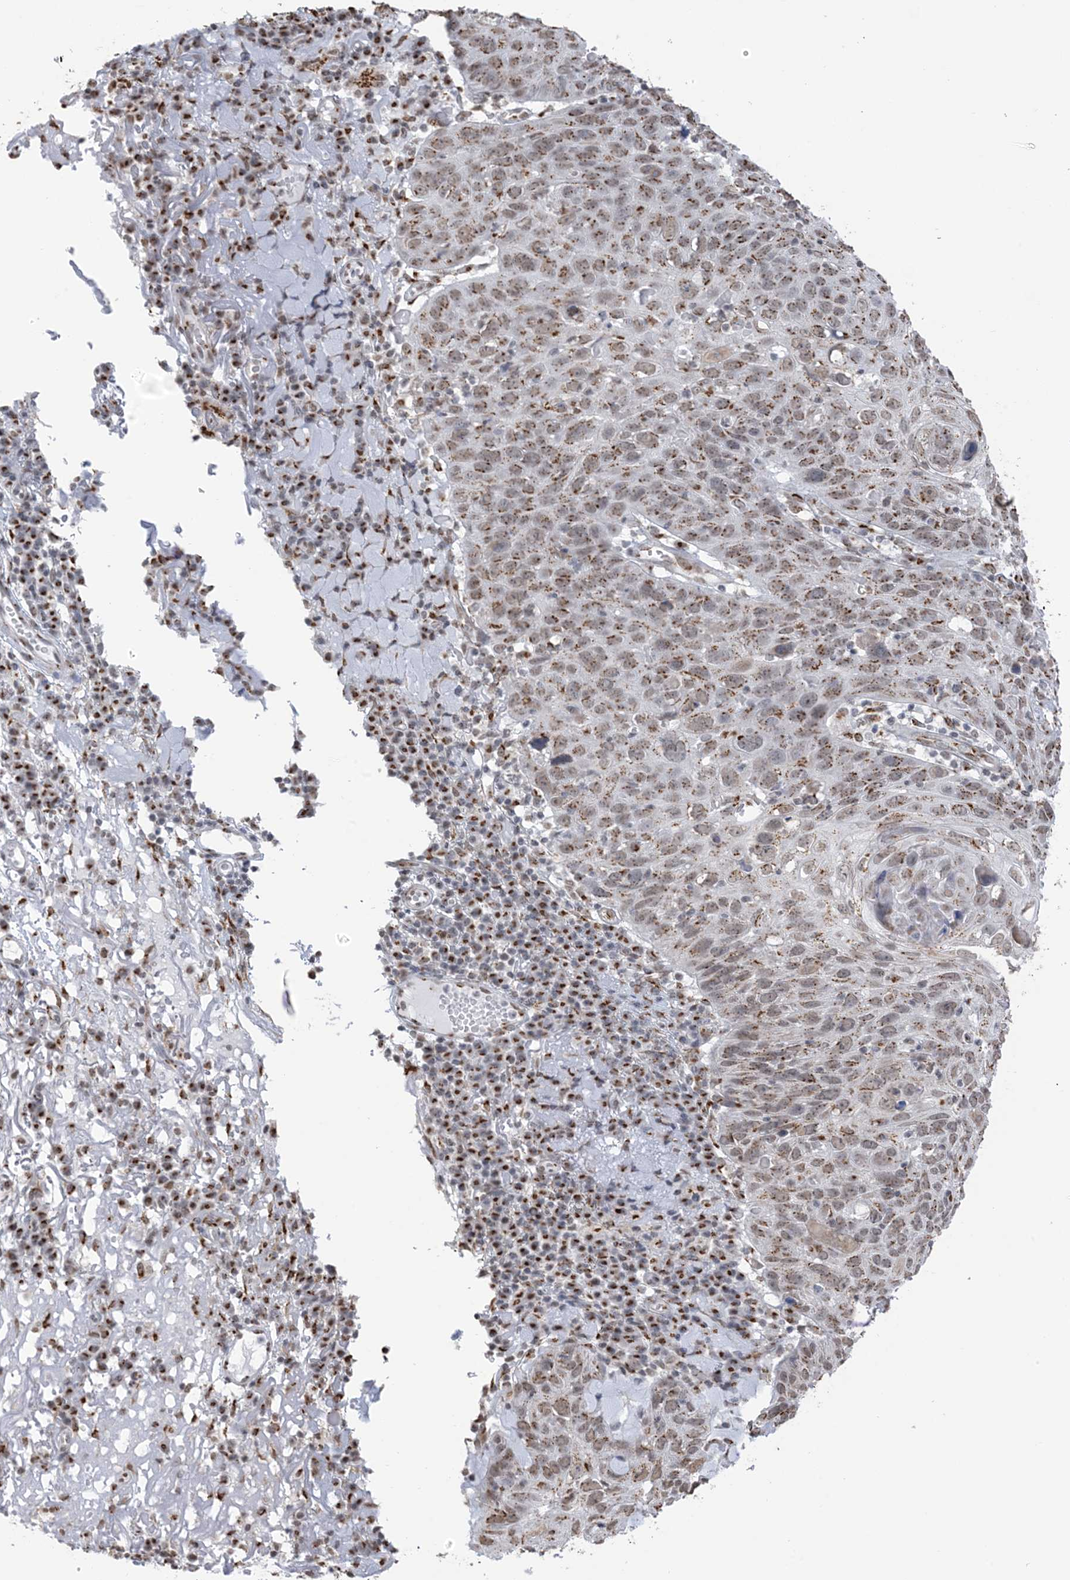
{"staining": {"intensity": "moderate", "quantity": ">75%", "location": "cytoplasmic/membranous,nuclear"}, "tissue": "skin cancer", "cell_type": "Tumor cells", "image_type": "cancer", "snomed": [{"axis": "morphology", "description": "Squamous cell carcinoma, NOS"}, {"axis": "topography", "description": "Skin"}], "caption": "There is medium levels of moderate cytoplasmic/membranous and nuclear staining in tumor cells of skin squamous cell carcinoma, as demonstrated by immunohistochemical staining (brown color).", "gene": "GPR107", "patient": {"sex": "female", "age": 90}}